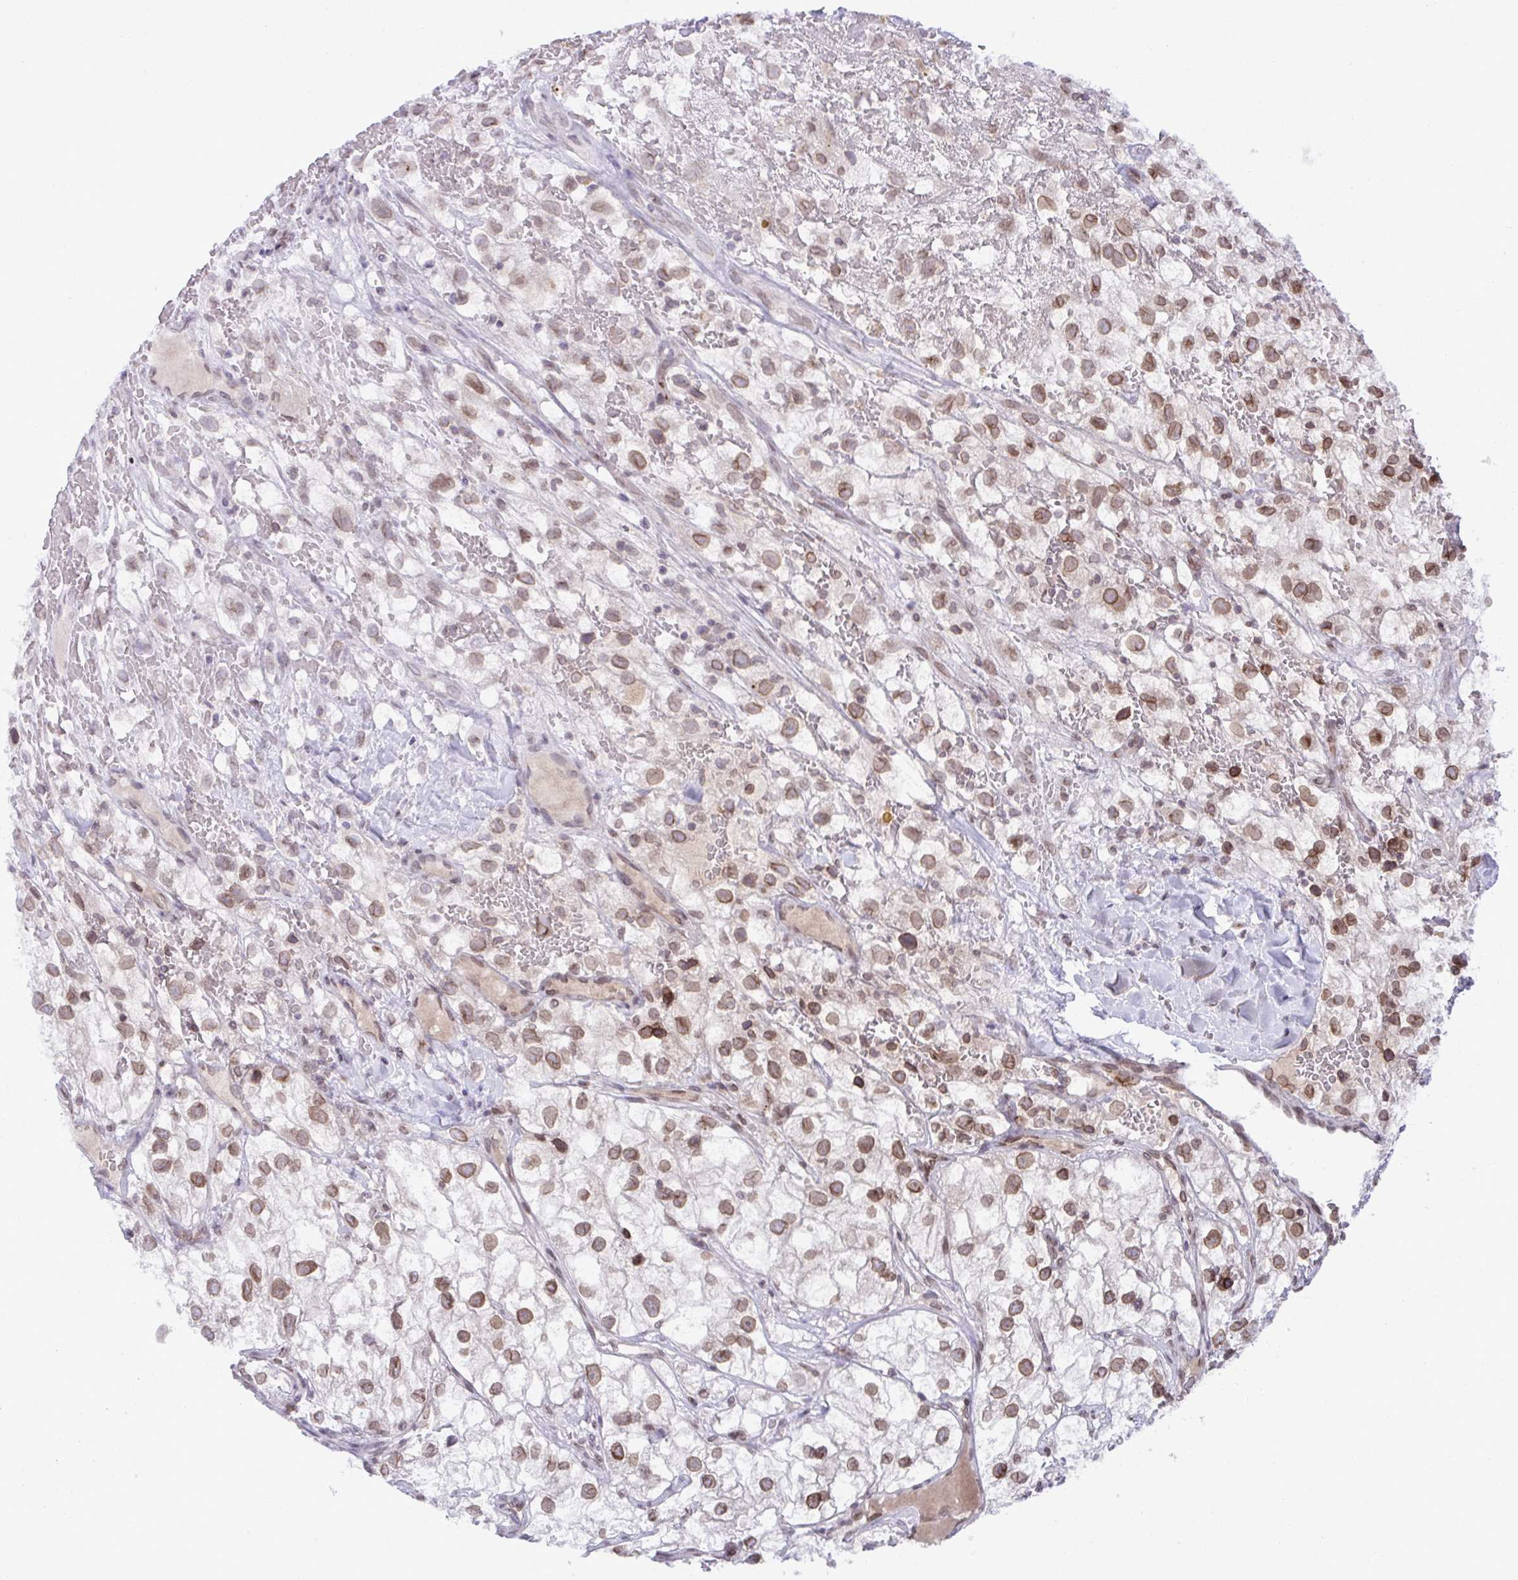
{"staining": {"intensity": "moderate", "quantity": ">75%", "location": "cytoplasmic/membranous,nuclear"}, "tissue": "renal cancer", "cell_type": "Tumor cells", "image_type": "cancer", "snomed": [{"axis": "morphology", "description": "Adenocarcinoma, NOS"}, {"axis": "topography", "description": "Kidney"}], "caption": "A photomicrograph showing moderate cytoplasmic/membranous and nuclear staining in about >75% of tumor cells in renal cancer, as visualized by brown immunohistochemical staining.", "gene": "RANBP2", "patient": {"sex": "male", "age": 59}}